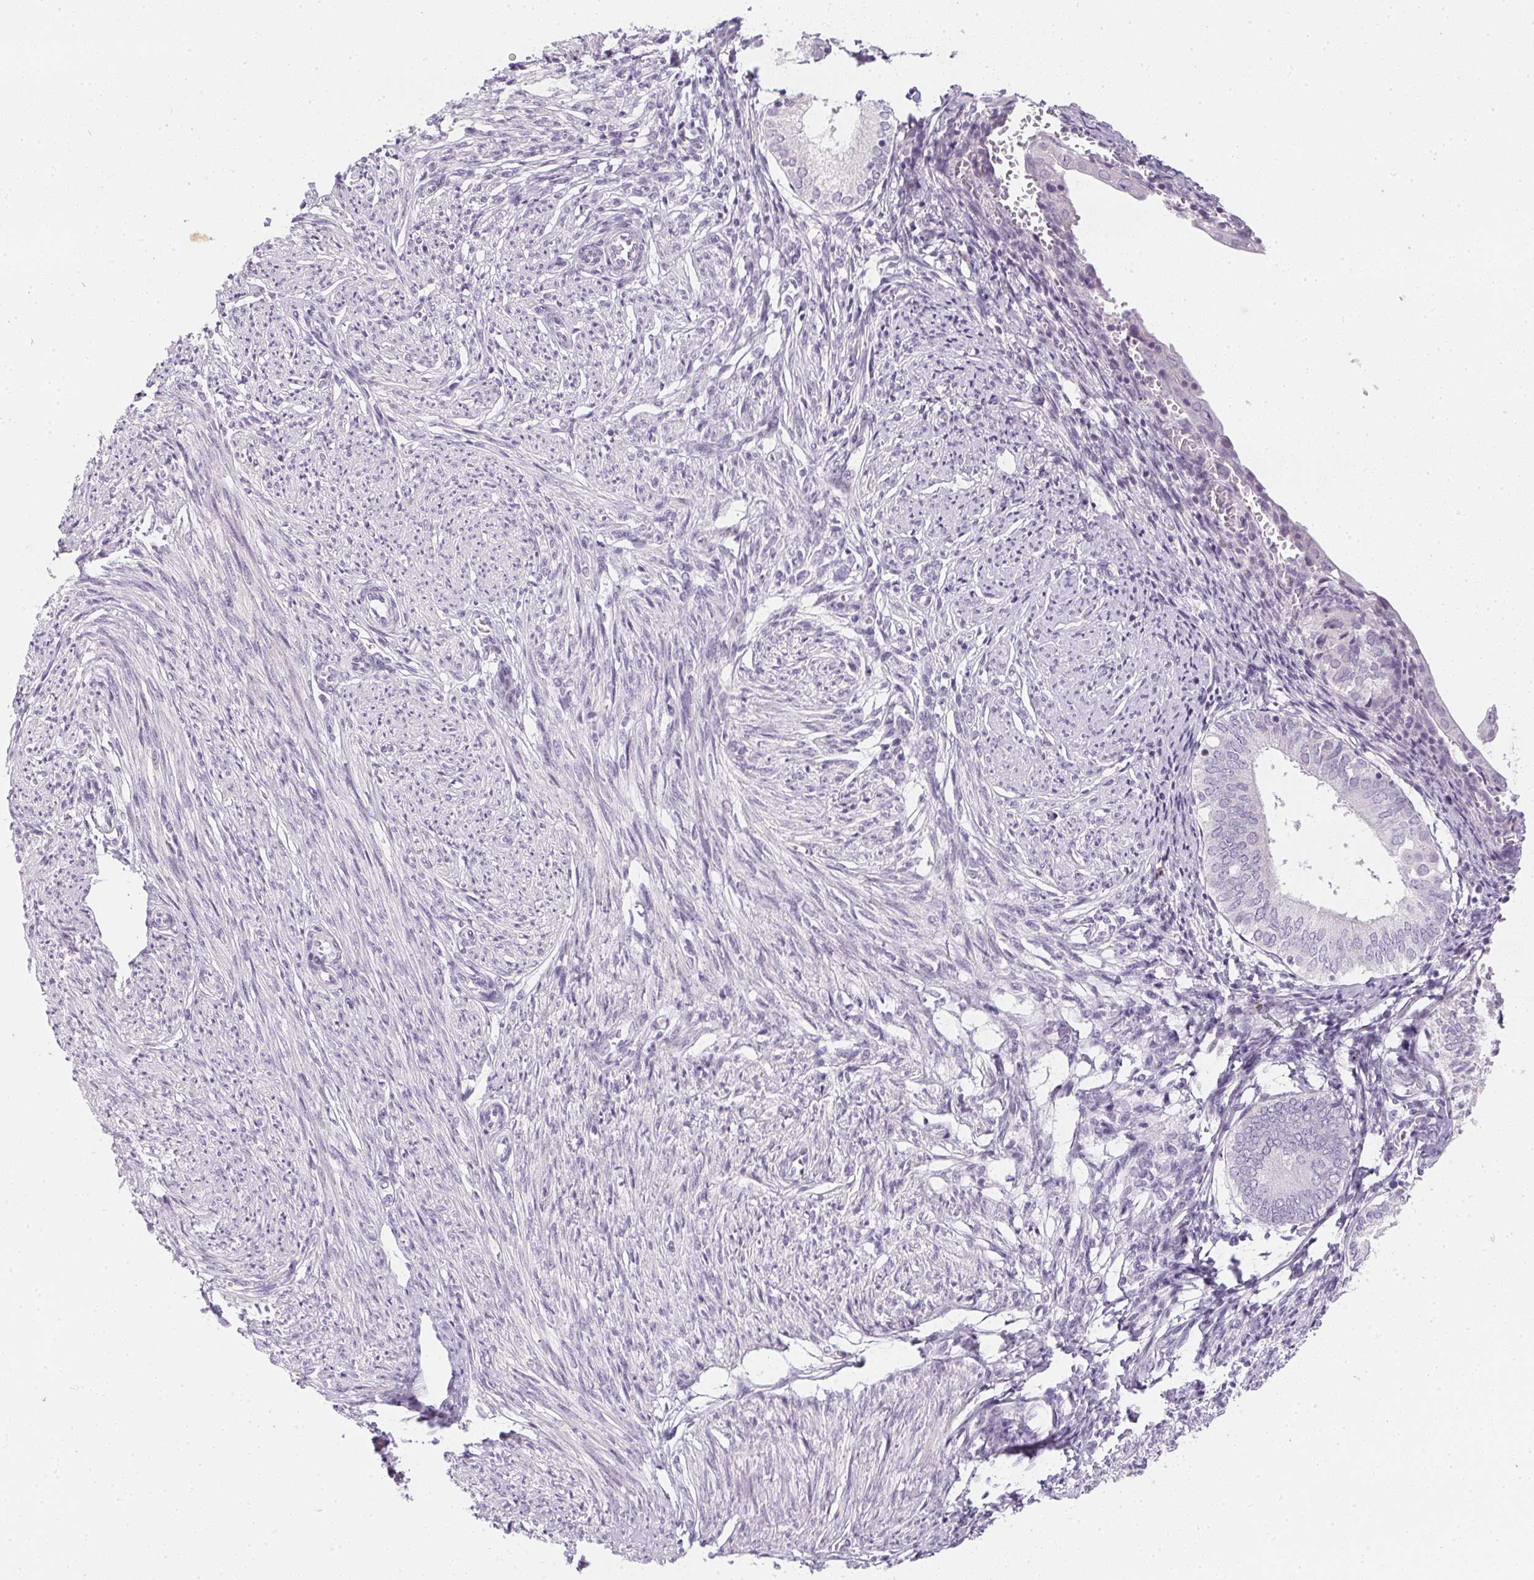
{"staining": {"intensity": "negative", "quantity": "none", "location": "none"}, "tissue": "endometrium", "cell_type": "Cells in endometrial stroma", "image_type": "normal", "snomed": [{"axis": "morphology", "description": "Normal tissue, NOS"}, {"axis": "topography", "description": "Endometrium"}], "caption": "Human endometrium stained for a protein using IHC exhibits no expression in cells in endometrial stroma.", "gene": "GSDMC", "patient": {"sex": "female", "age": 50}}